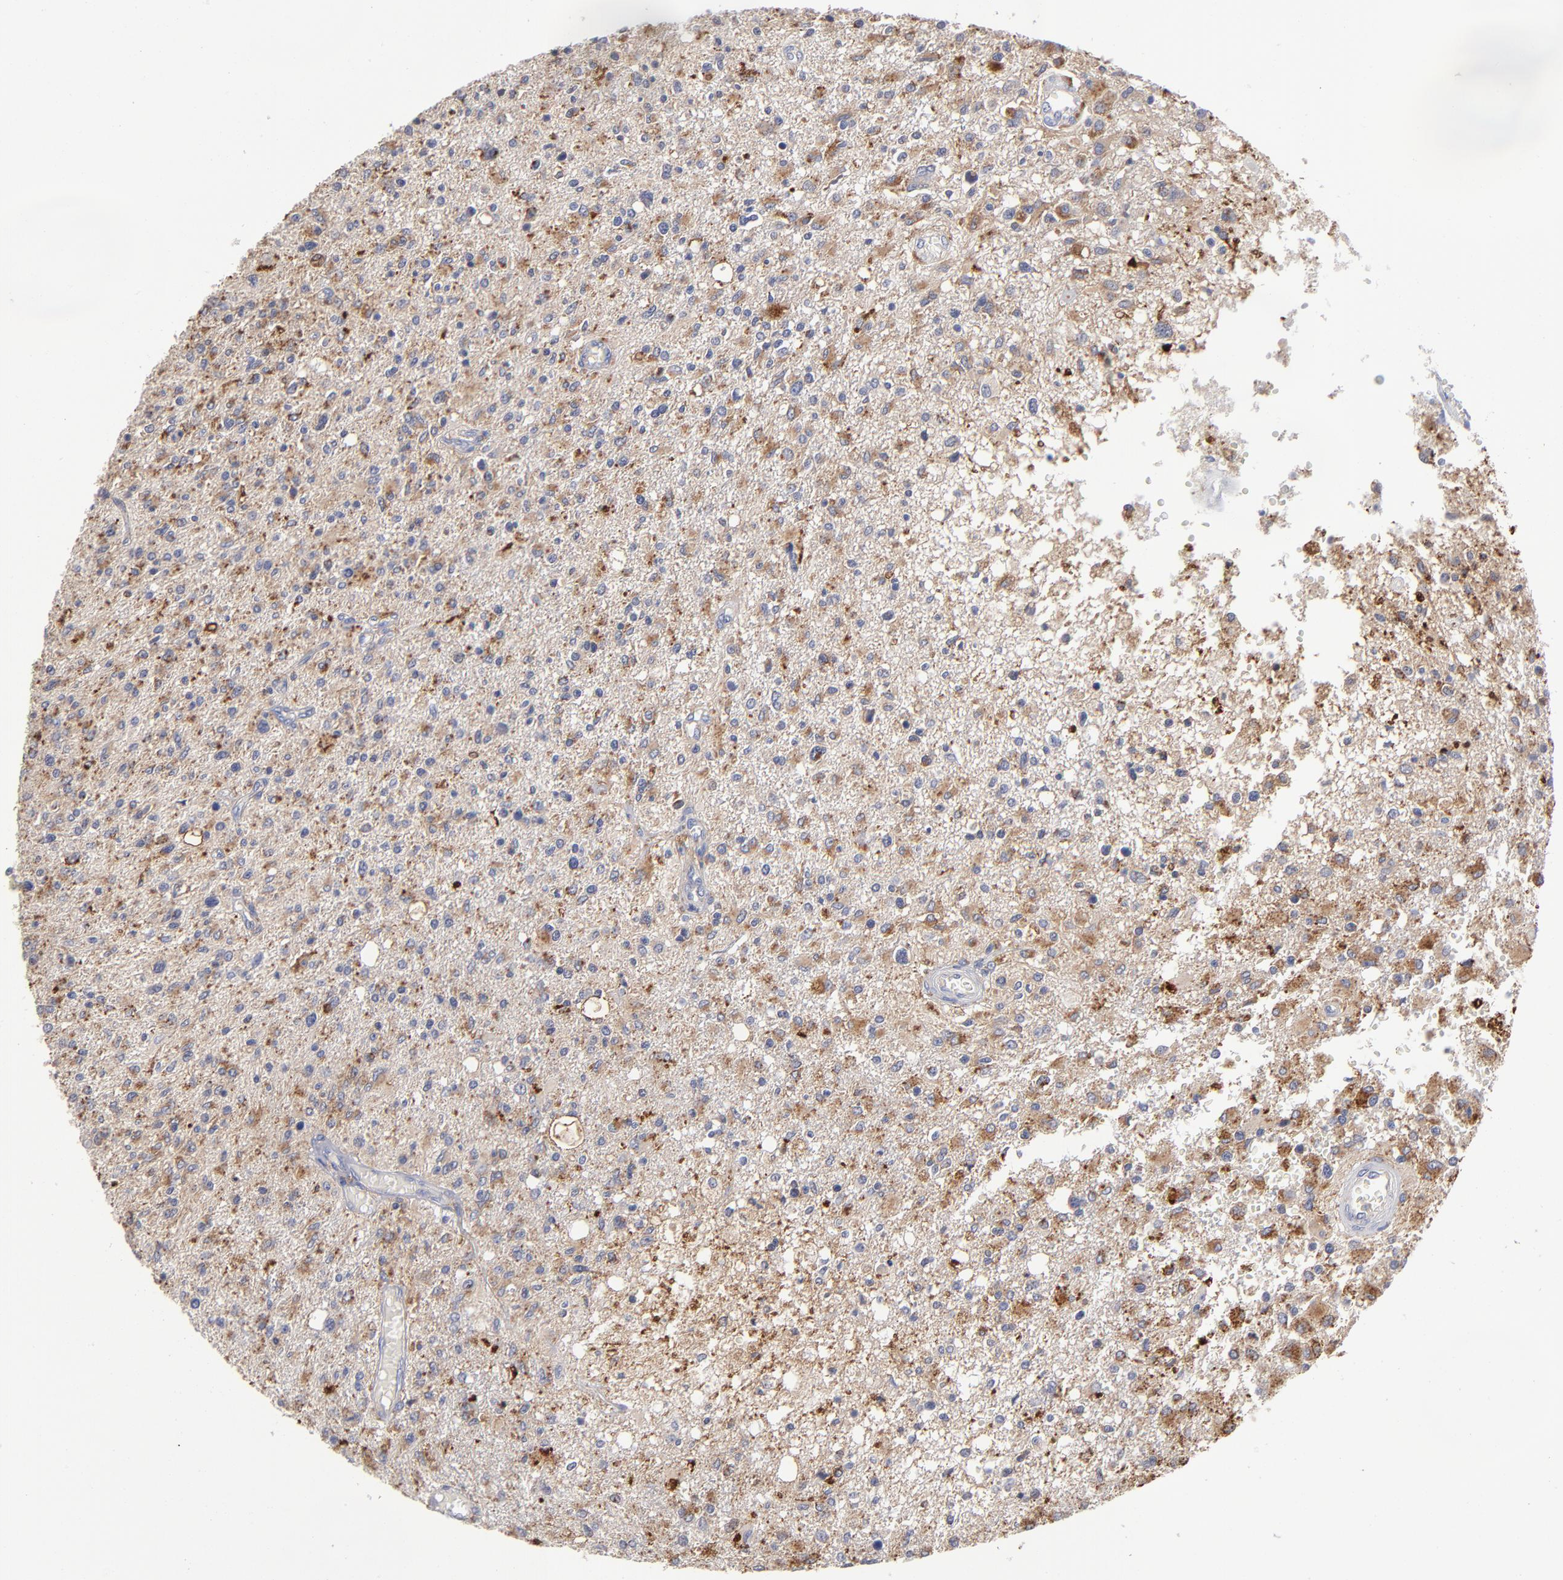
{"staining": {"intensity": "moderate", "quantity": "25%-75%", "location": "cytoplasmic/membranous"}, "tissue": "glioma", "cell_type": "Tumor cells", "image_type": "cancer", "snomed": [{"axis": "morphology", "description": "Glioma, malignant, High grade"}, {"axis": "topography", "description": "Cerebral cortex"}], "caption": "This is an image of immunohistochemistry (IHC) staining of high-grade glioma (malignant), which shows moderate staining in the cytoplasmic/membranous of tumor cells.", "gene": "RRAGB", "patient": {"sex": "male", "age": 76}}